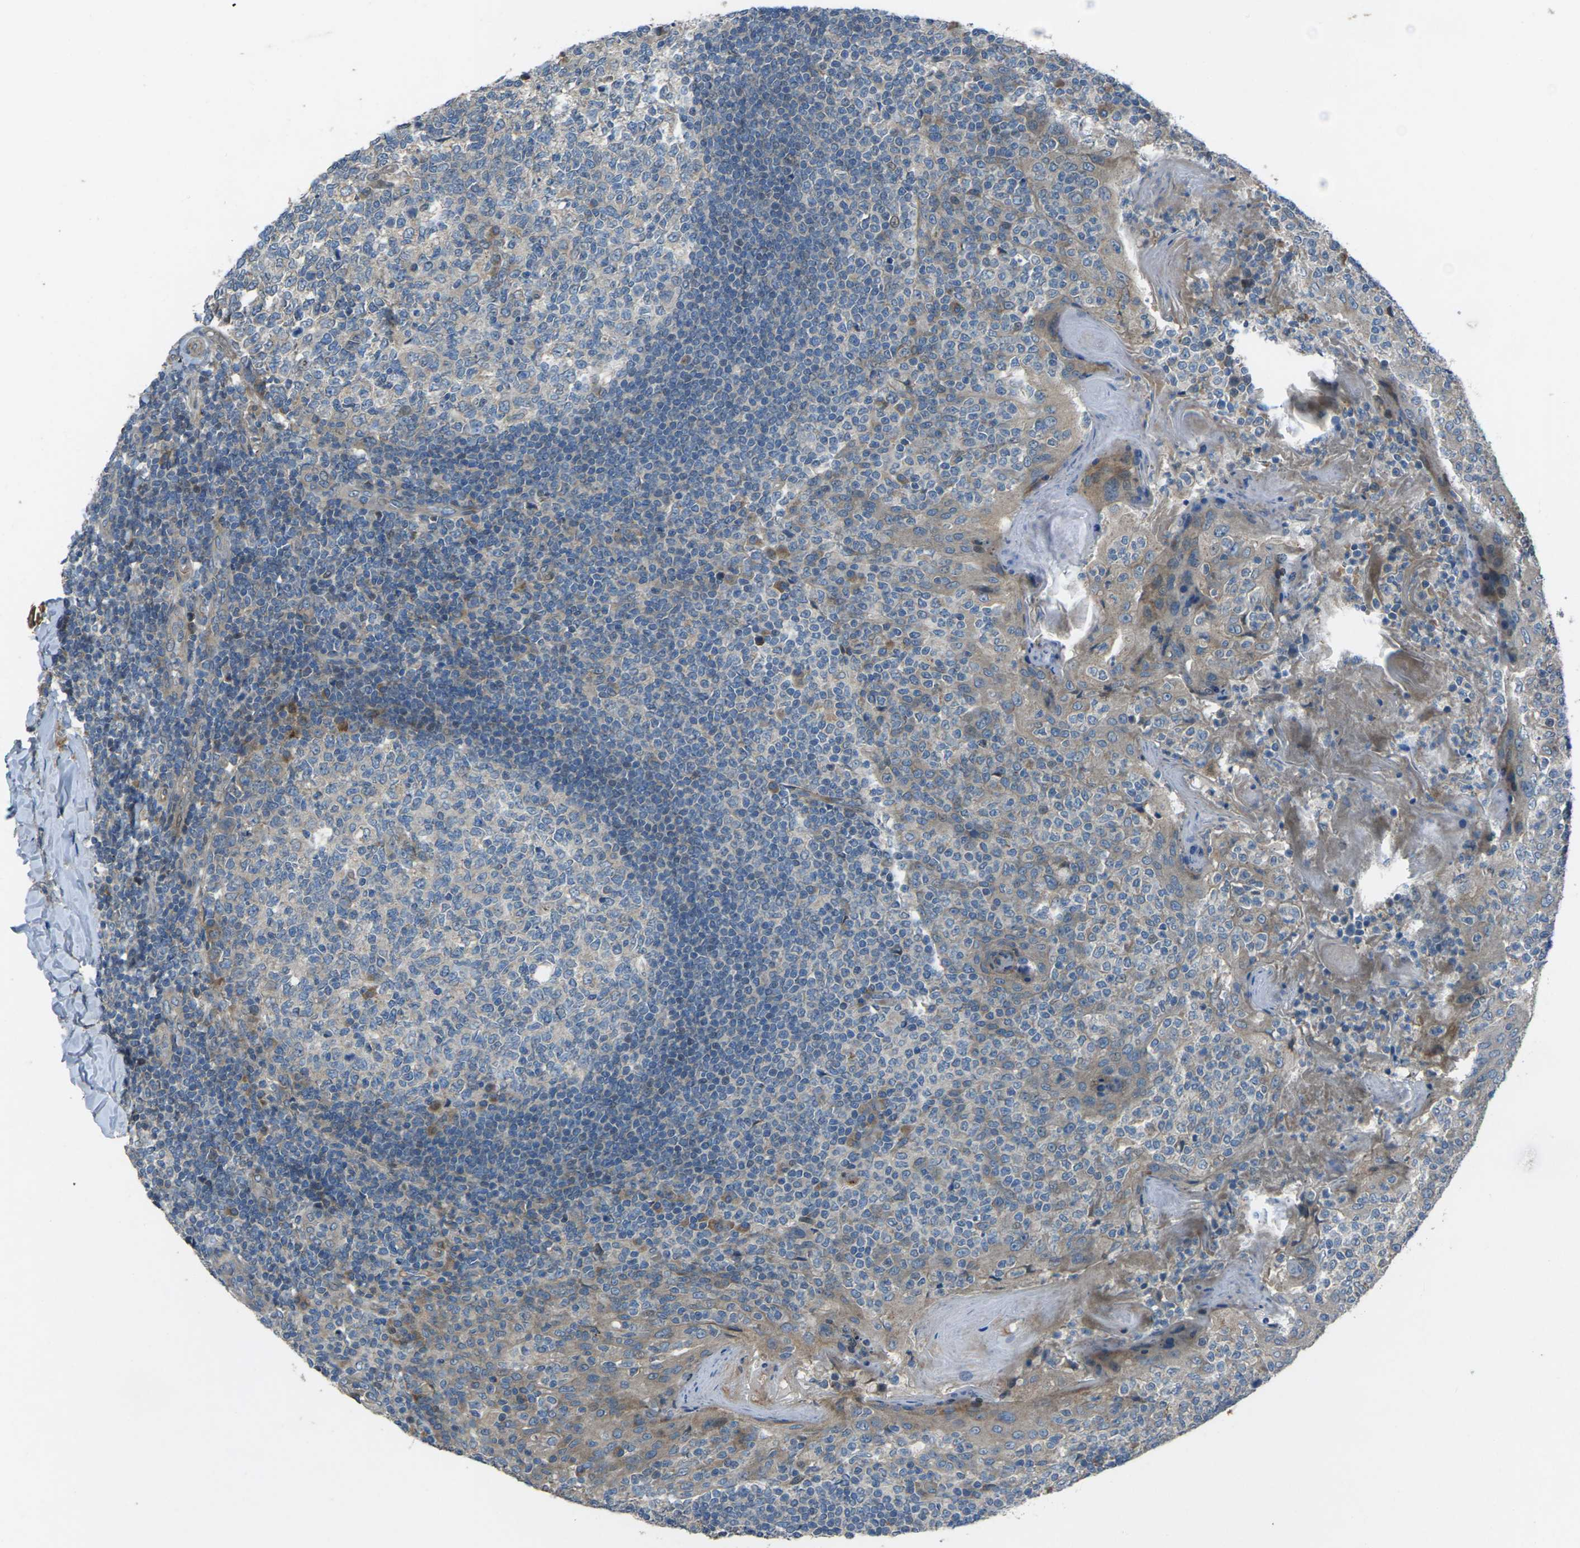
{"staining": {"intensity": "moderate", "quantity": "<25%", "location": "cytoplasmic/membranous"}, "tissue": "tonsil", "cell_type": "Germinal center cells", "image_type": "normal", "snomed": [{"axis": "morphology", "description": "Normal tissue, NOS"}, {"axis": "topography", "description": "Tonsil"}], "caption": "A low amount of moderate cytoplasmic/membranous positivity is present in about <25% of germinal center cells in benign tonsil.", "gene": "EDNRA", "patient": {"sex": "female", "age": 19}}